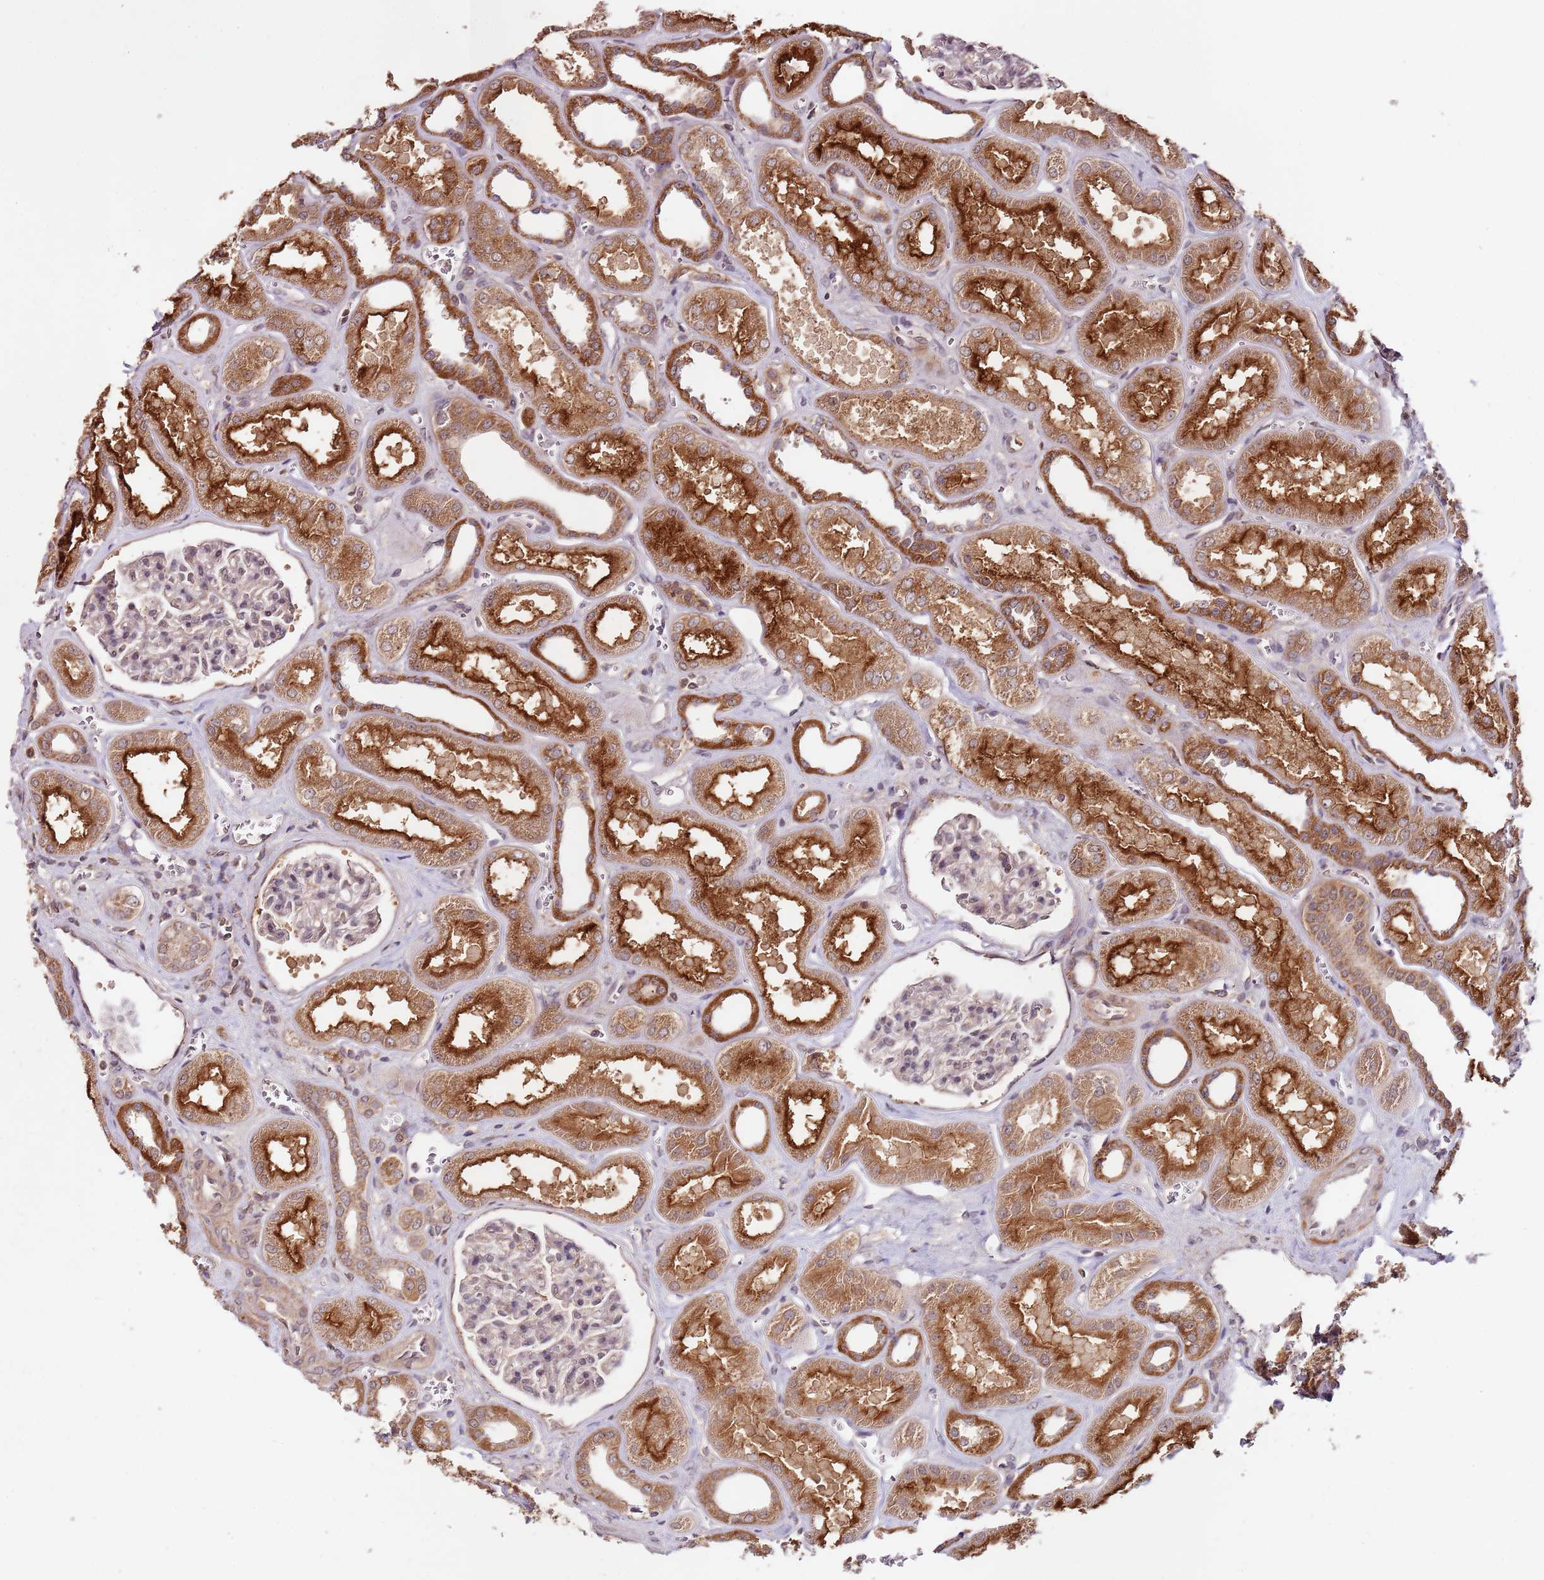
{"staining": {"intensity": "negative", "quantity": "none", "location": "none"}, "tissue": "kidney", "cell_type": "Cells in glomeruli", "image_type": "normal", "snomed": [{"axis": "morphology", "description": "Normal tissue, NOS"}, {"axis": "morphology", "description": "Adenocarcinoma, NOS"}, {"axis": "topography", "description": "Kidney"}], "caption": "This is a photomicrograph of immunohistochemistry staining of normal kidney, which shows no staining in cells in glomeruli.", "gene": "LIN37", "patient": {"sex": "female", "age": 68}}